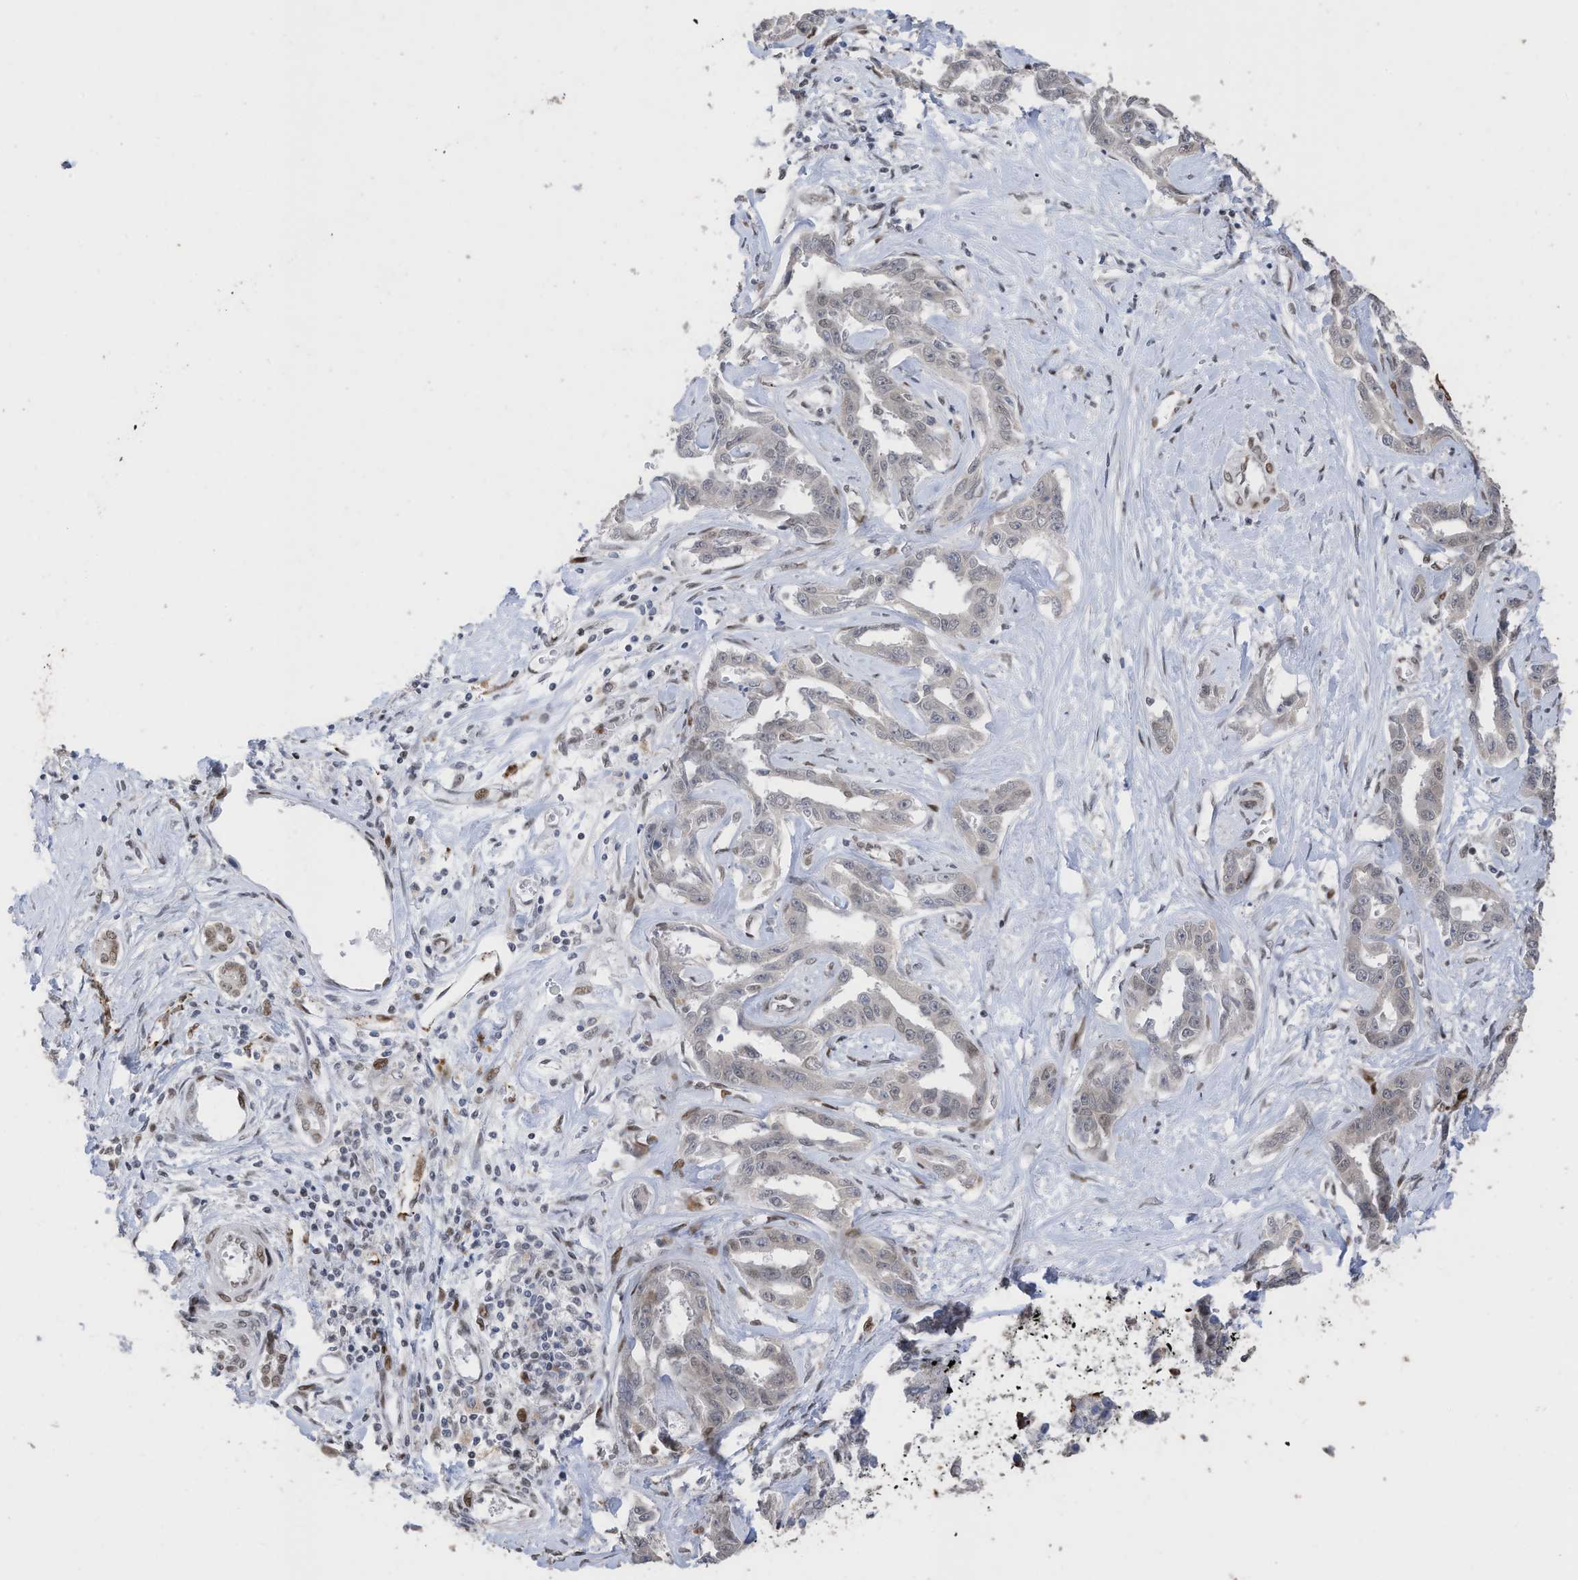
{"staining": {"intensity": "negative", "quantity": "none", "location": "none"}, "tissue": "liver cancer", "cell_type": "Tumor cells", "image_type": "cancer", "snomed": [{"axis": "morphology", "description": "Cholangiocarcinoma"}, {"axis": "topography", "description": "Liver"}], "caption": "Tumor cells are negative for protein expression in human liver cancer (cholangiocarcinoma).", "gene": "RABL3", "patient": {"sex": "male", "age": 59}}